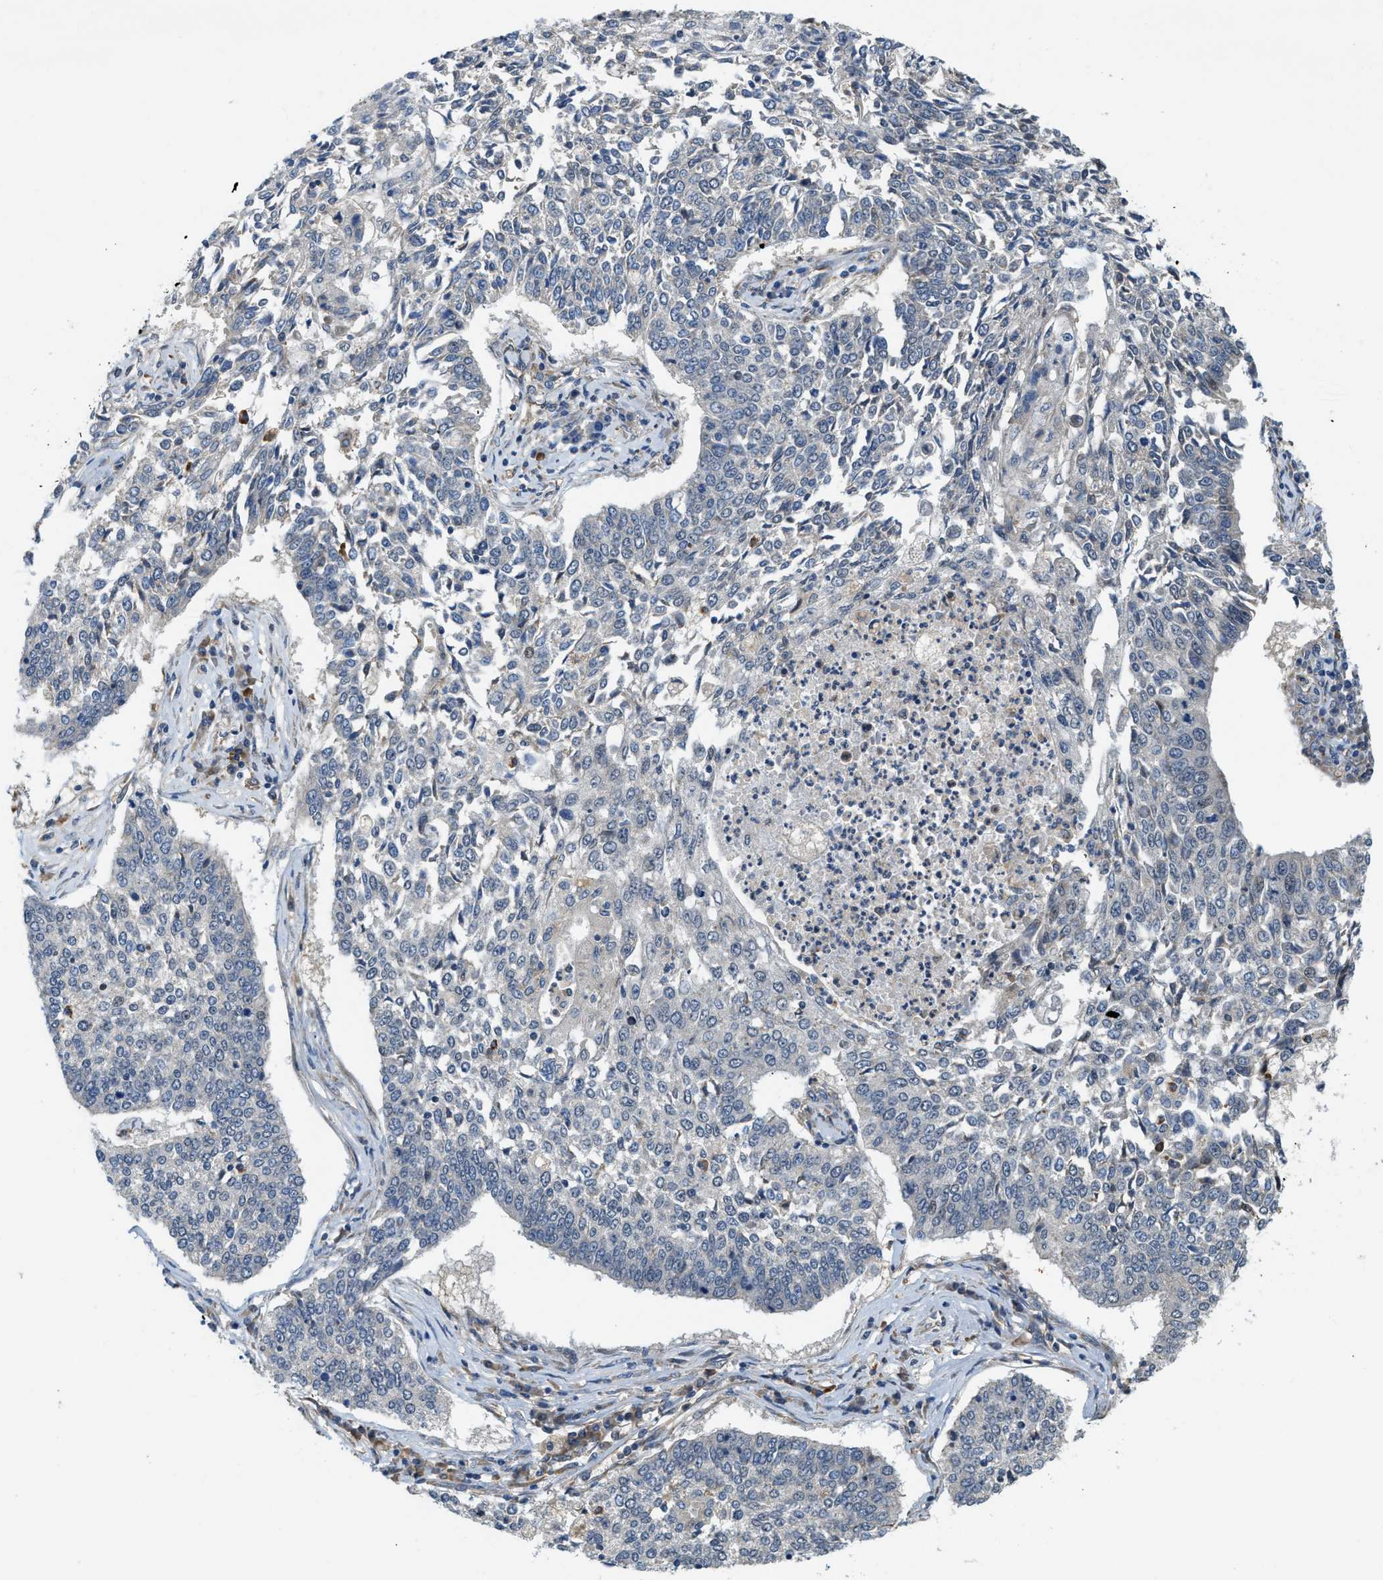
{"staining": {"intensity": "negative", "quantity": "none", "location": "none"}, "tissue": "lung cancer", "cell_type": "Tumor cells", "image_type": "cancer", "snomed": [{"axis": "morphology", "description": "Normal tissue, NOS"}, {"axis": "morphology", "description": "Squamous cell carcinoma, NOS"}, {"axis": "topography", "description": "Cartilage tissue"}, {"axis": "topography", "description": "Bronchus"}, {"axis": "topography", "description": "Lung"}], "caption": "Protein analysis of lung cancer (squamous cell carcinoma) reveals no significant staining in tumor cells. Brightfield microscopy of IHC stained with DAB (brown) and hematoxylin (blue), captured at high magnification.", "gene": "STARD3NL", "patient": {"sex": "female", "age": 49}}